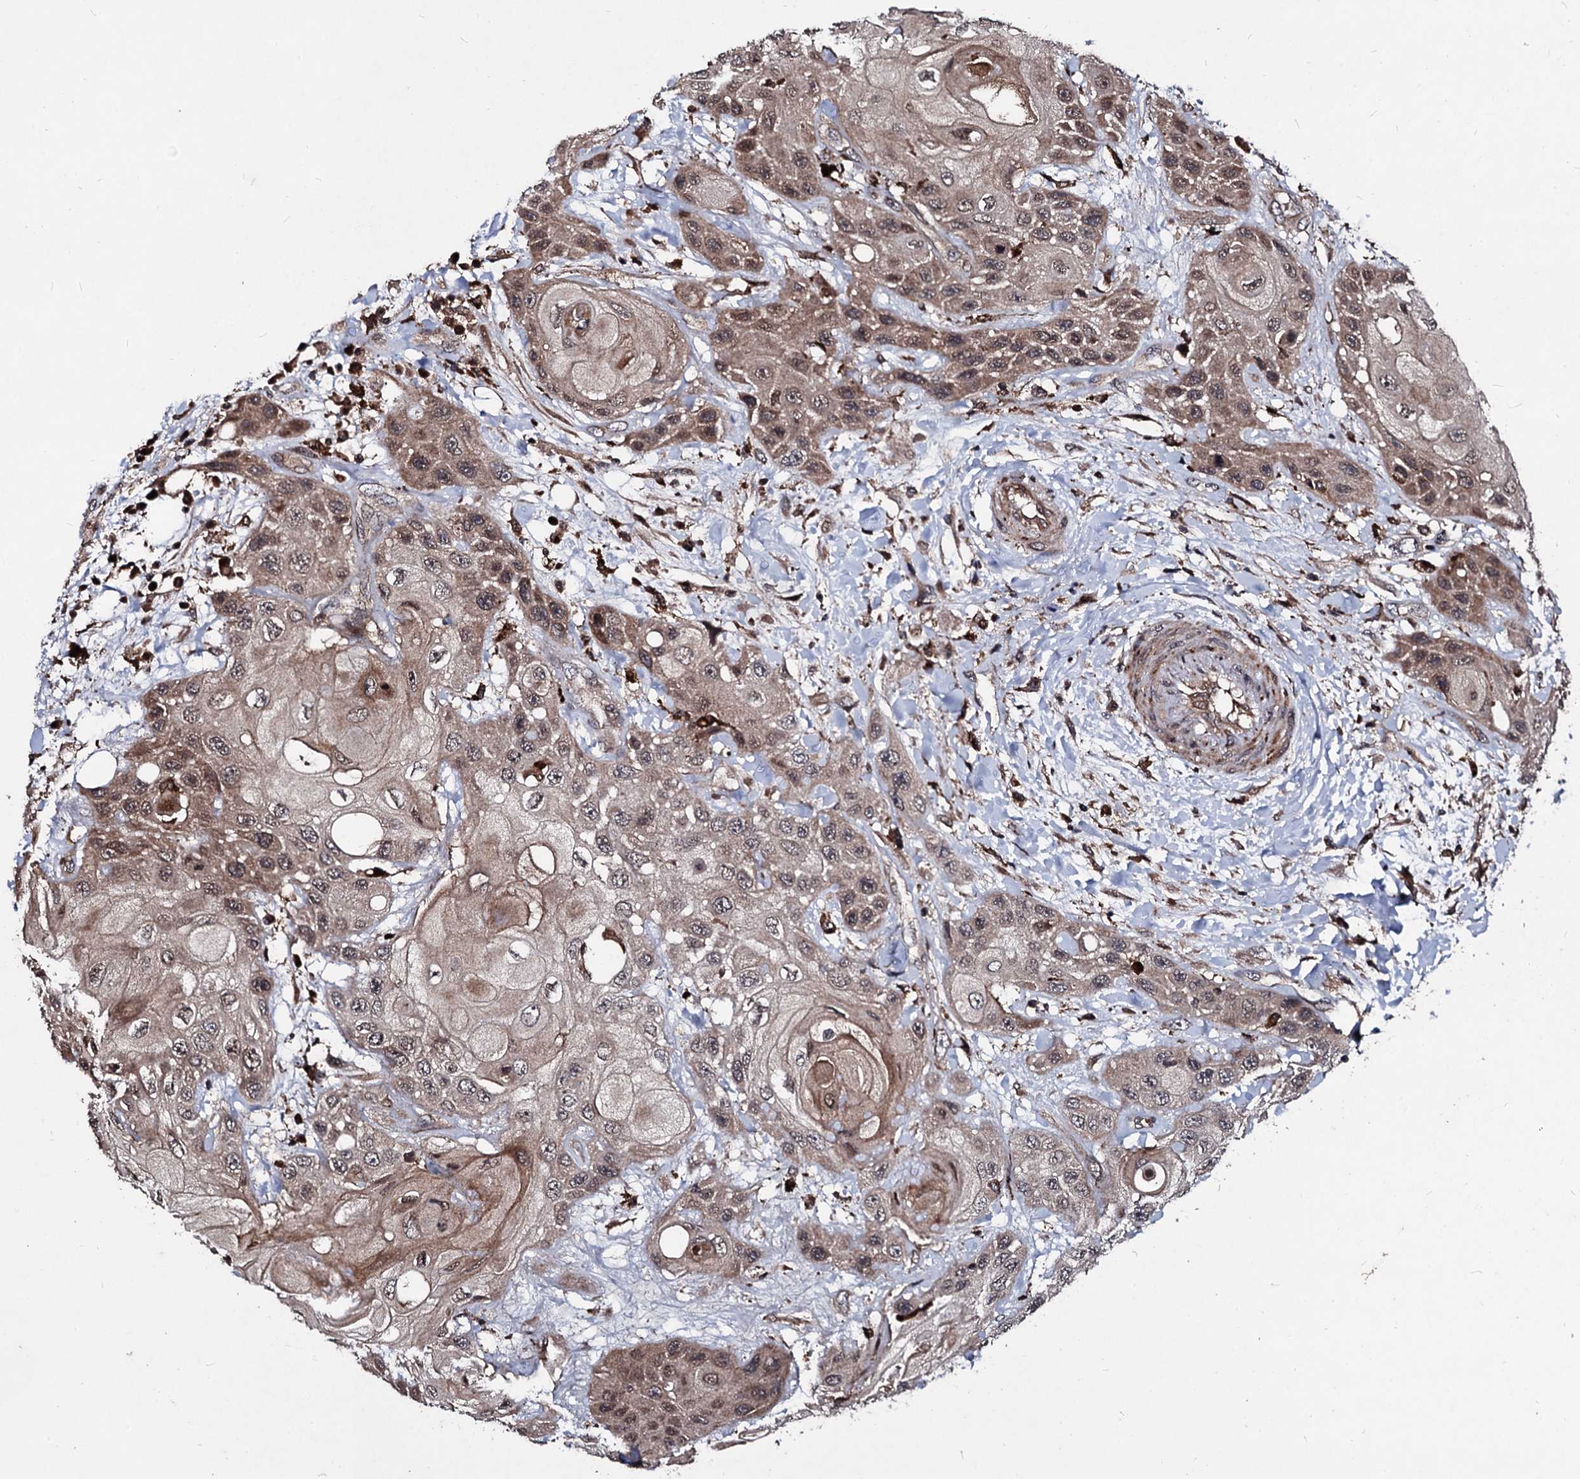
{"staining": {"intensity": "moderate", "quantity": ">75%", "location": "cytoplasmic/membranous,nuclear"}, "tissue": "head and neck cancer", "cell_type": "Tumor cells", "image_type": "cancer", "snomed": [{"axis": "morphology", "description": "Squamous cell carcinoma, NOS"}, {"axis": "topography", "description": "Head-Neck"}], "caption": "Squamous cell carcinoma (head and neck) tissue shows moderate cytoplasmic/membranous and nuclear positivity in approximately >75% of tumor cells, visualized by immunohistochemistry.", "gene": "BCL2L2", "patient": {"sex": "female", "age": 43}}